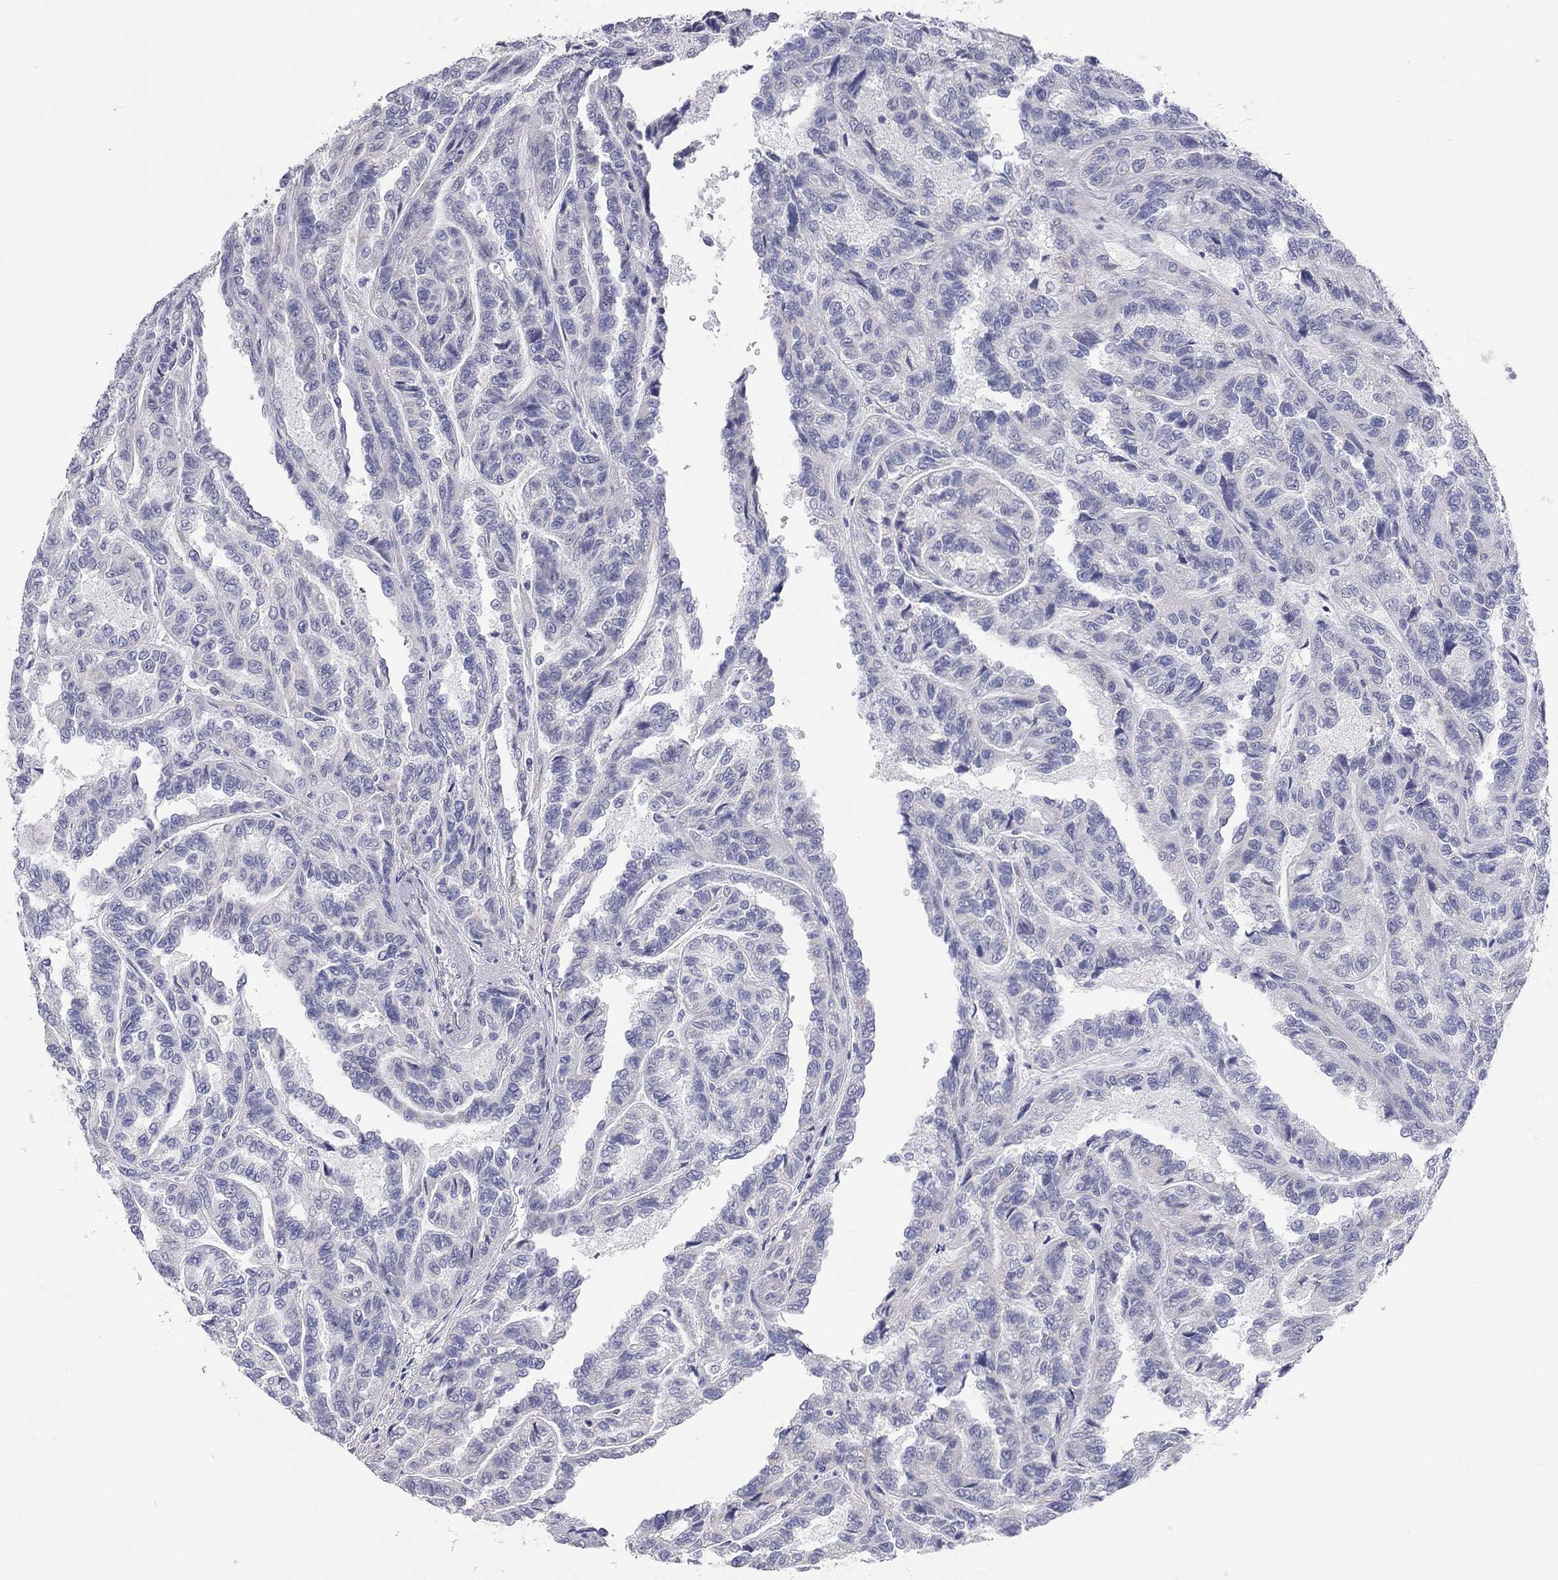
{"staining": {"intensity": "negative", "quantity": "none", "location": "none"}, "tissue": "renal cancer", "cell_type": "Tumor cells", "image_type": "cancer", "snomed": [{"axis": "morphology", "description": "Adenocarcinoma, NOS"}, {"axis": "topography", "description": "Kidney"}], "caption": "The immunohistochemistry photomicrograph has no significant staining in tumor cells of renal adenocarcinoma tissue.", "gene": "ST7L", "patient": {"sex": "male", "age": 79}}